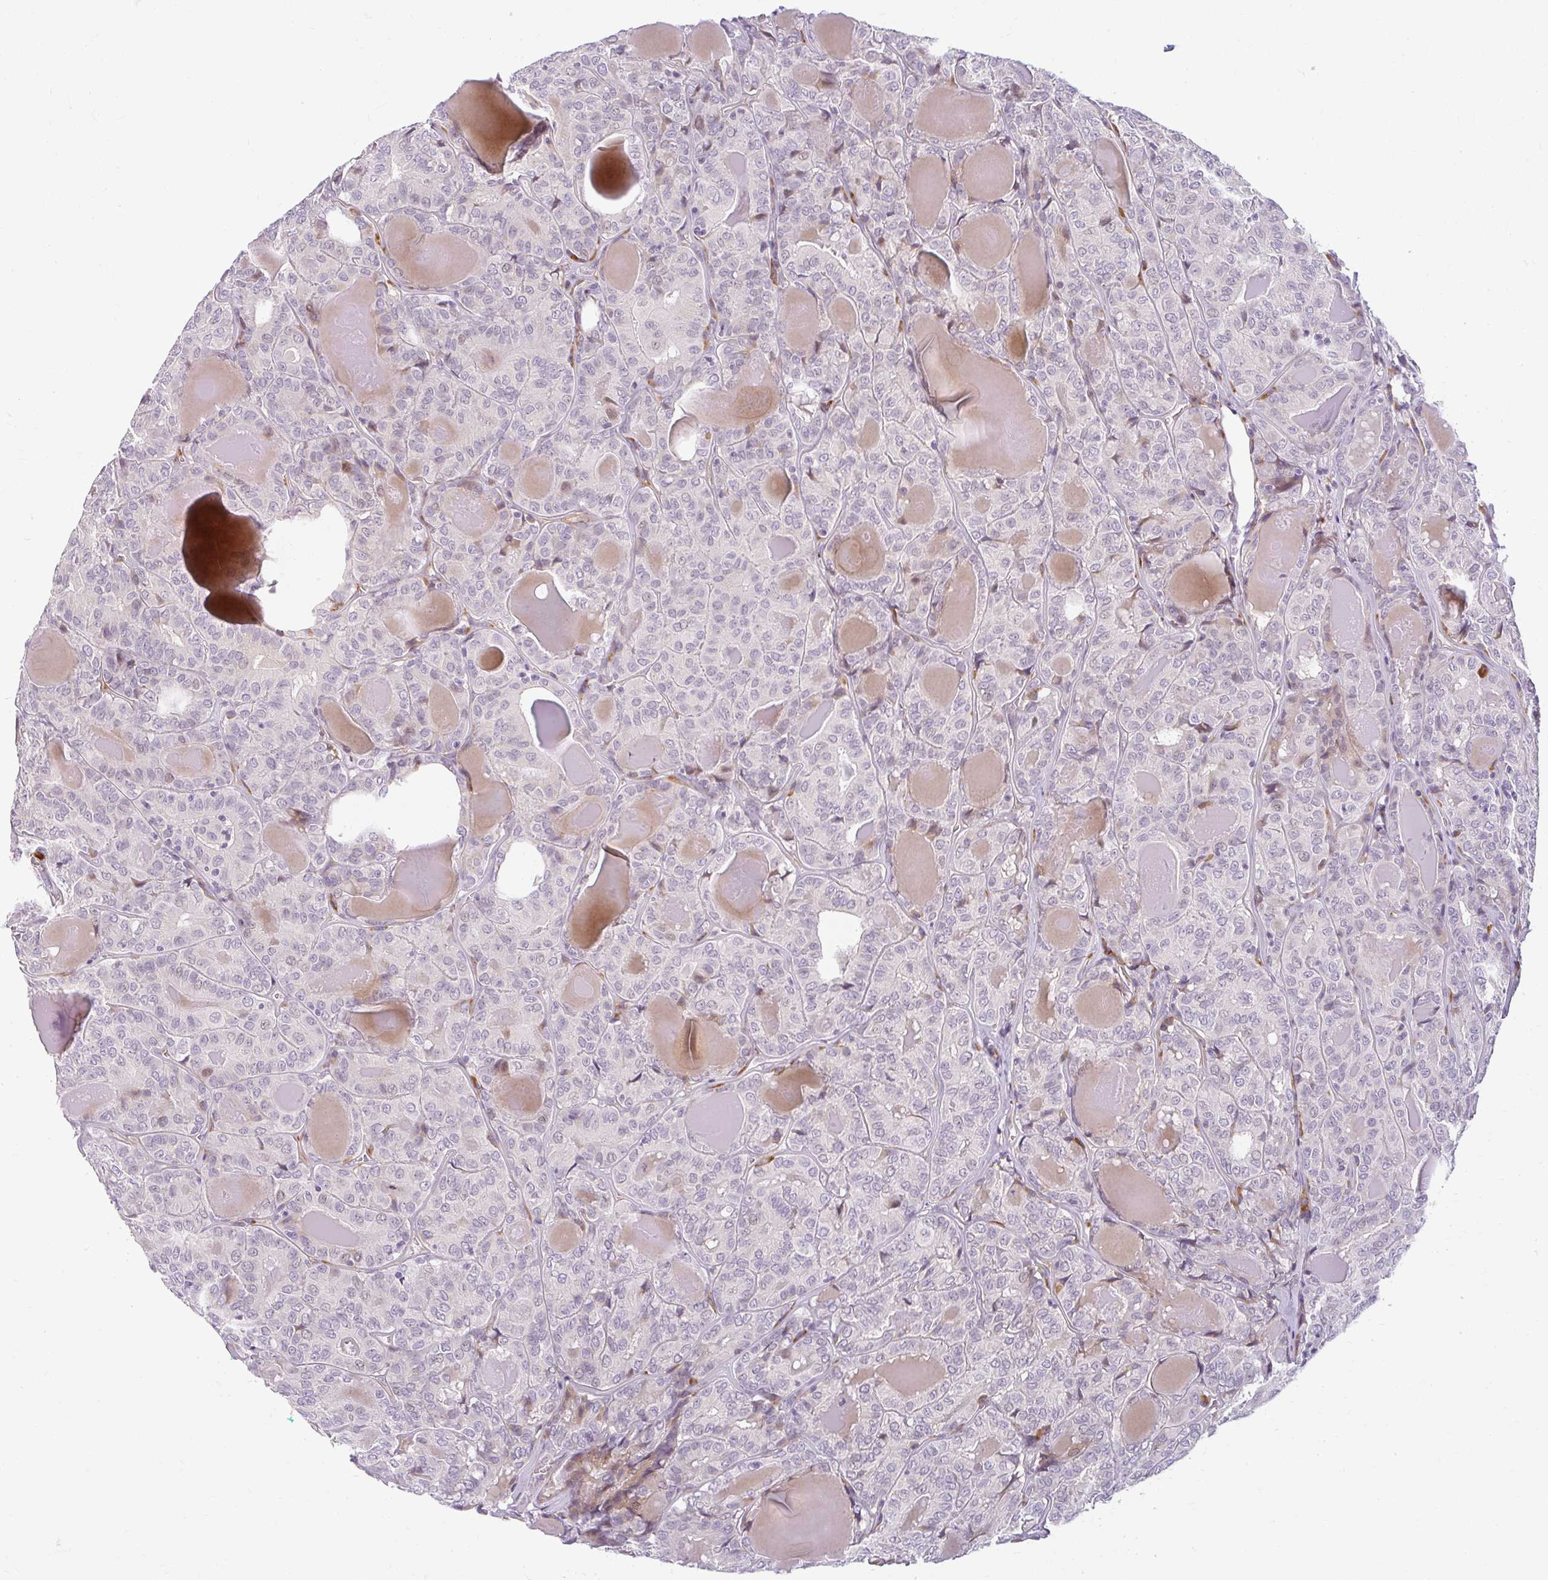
{"staining": {"intensity": "negative", "quantity": "none", "location": "none"}, "tissue": "thyroid cancer", "cell_type": "Tumor cells", "image_type": "cancer", "snomed": [{"axis": "morphology", "description": "Papillary adenocarcinoma, NOS"}, {"axis": "topography", "description": "Thyroid gland"}], "caption": "IHC micrograph of neoplastic tissue: thyroid papillary adenocarcinoma stained with DAB shows no significant protein staining in tumor cells. (DAB immunohistochemistry (IHC), high magnification).", "gene": "ZFYVE26", "patient": {"sex": "female", "age": 72}}